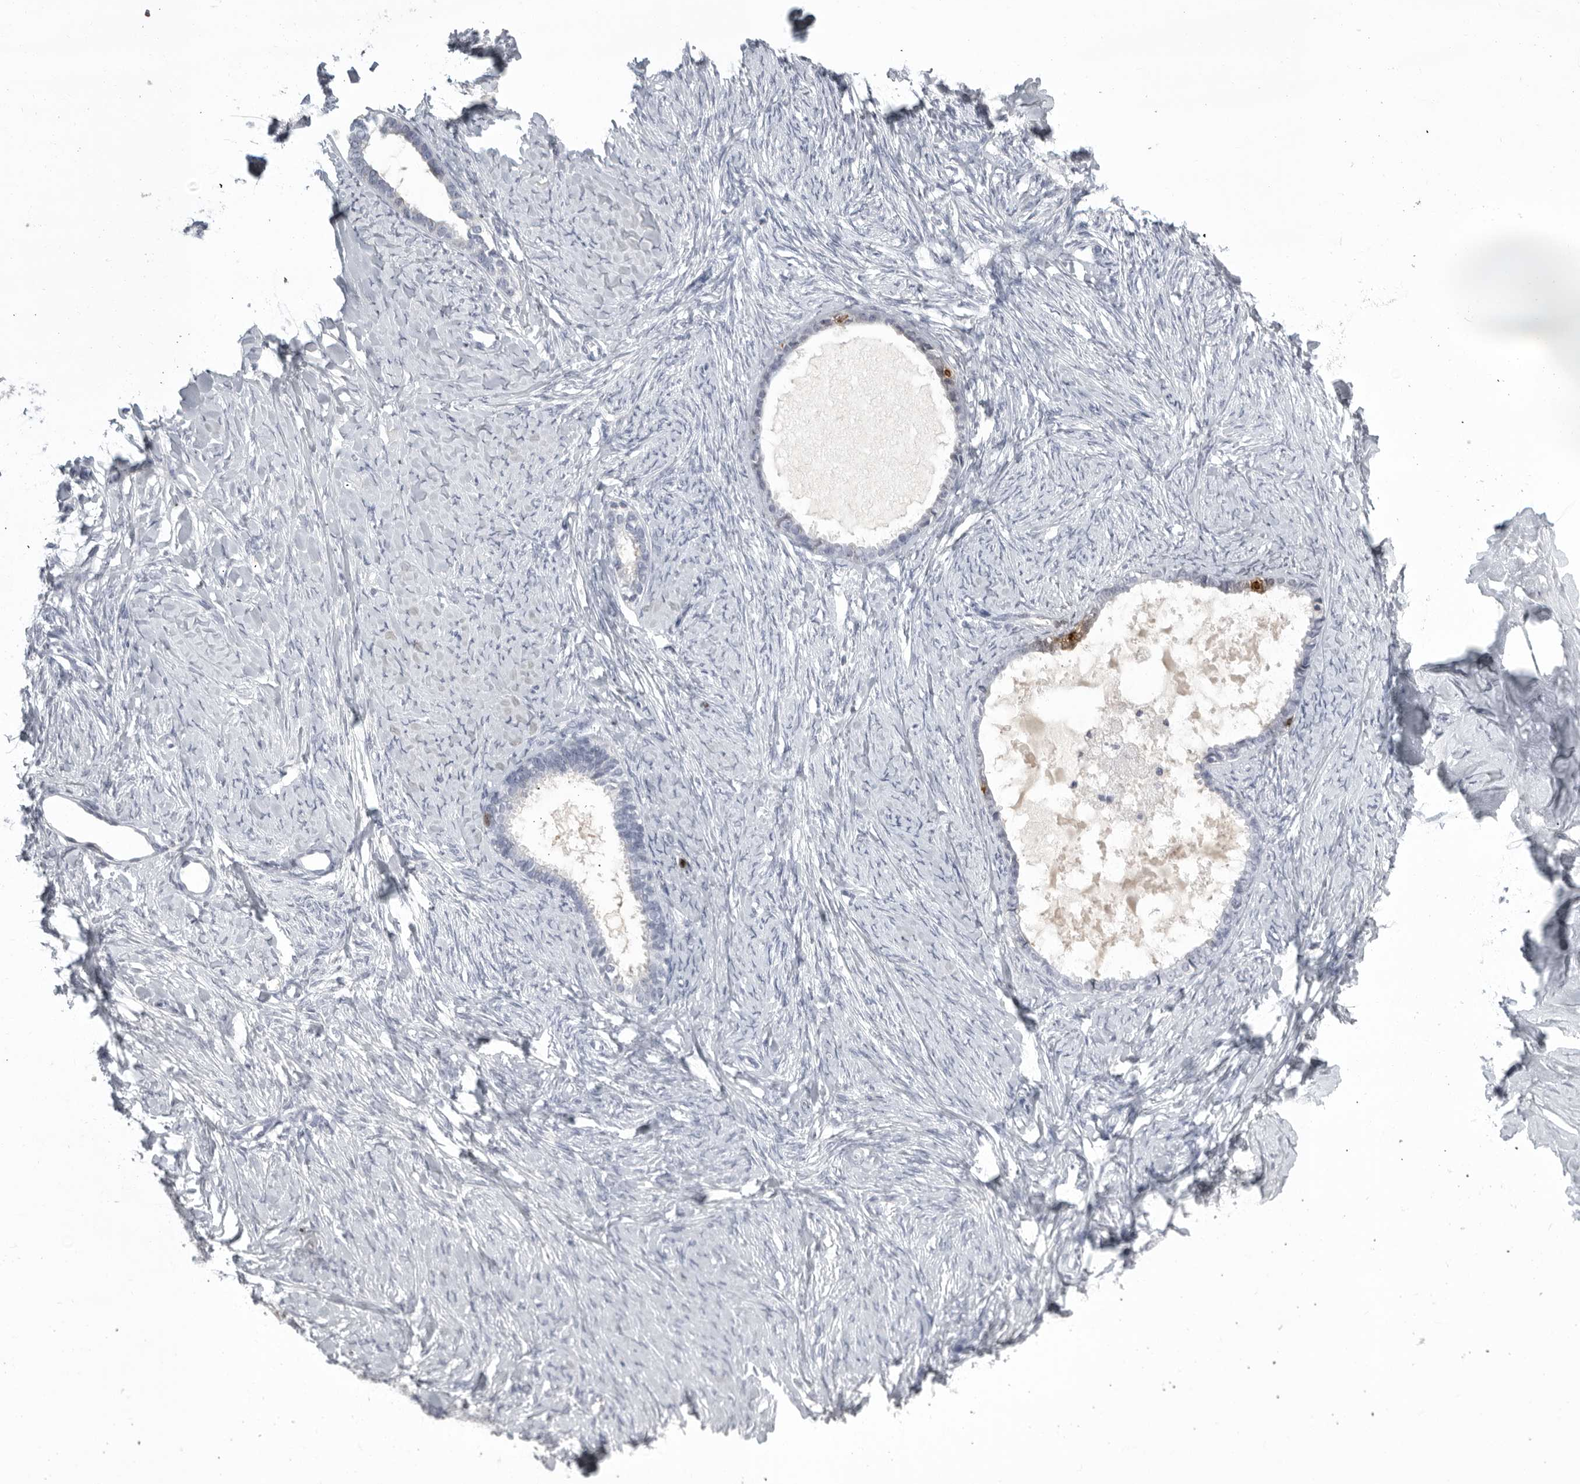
{"staining": {"intensity": "negative", "quantity": "none", "location": "none"}, "tissue": "ovarian cancer", "cell_type": "Tumor cells", "image_type": "cancer", "snomed": [{"axis": "morphology", "description": "Cystadenocarcinoma, serous, NOS"}, {"axis": "topography", "description": "Ovary"}], "caption": "Tumor cells show no significant positivity in ovarian cancer (serous cystadenocarcinoma).", "gene": "GNLY", "patient": {"sex": "female", "age": 79}}